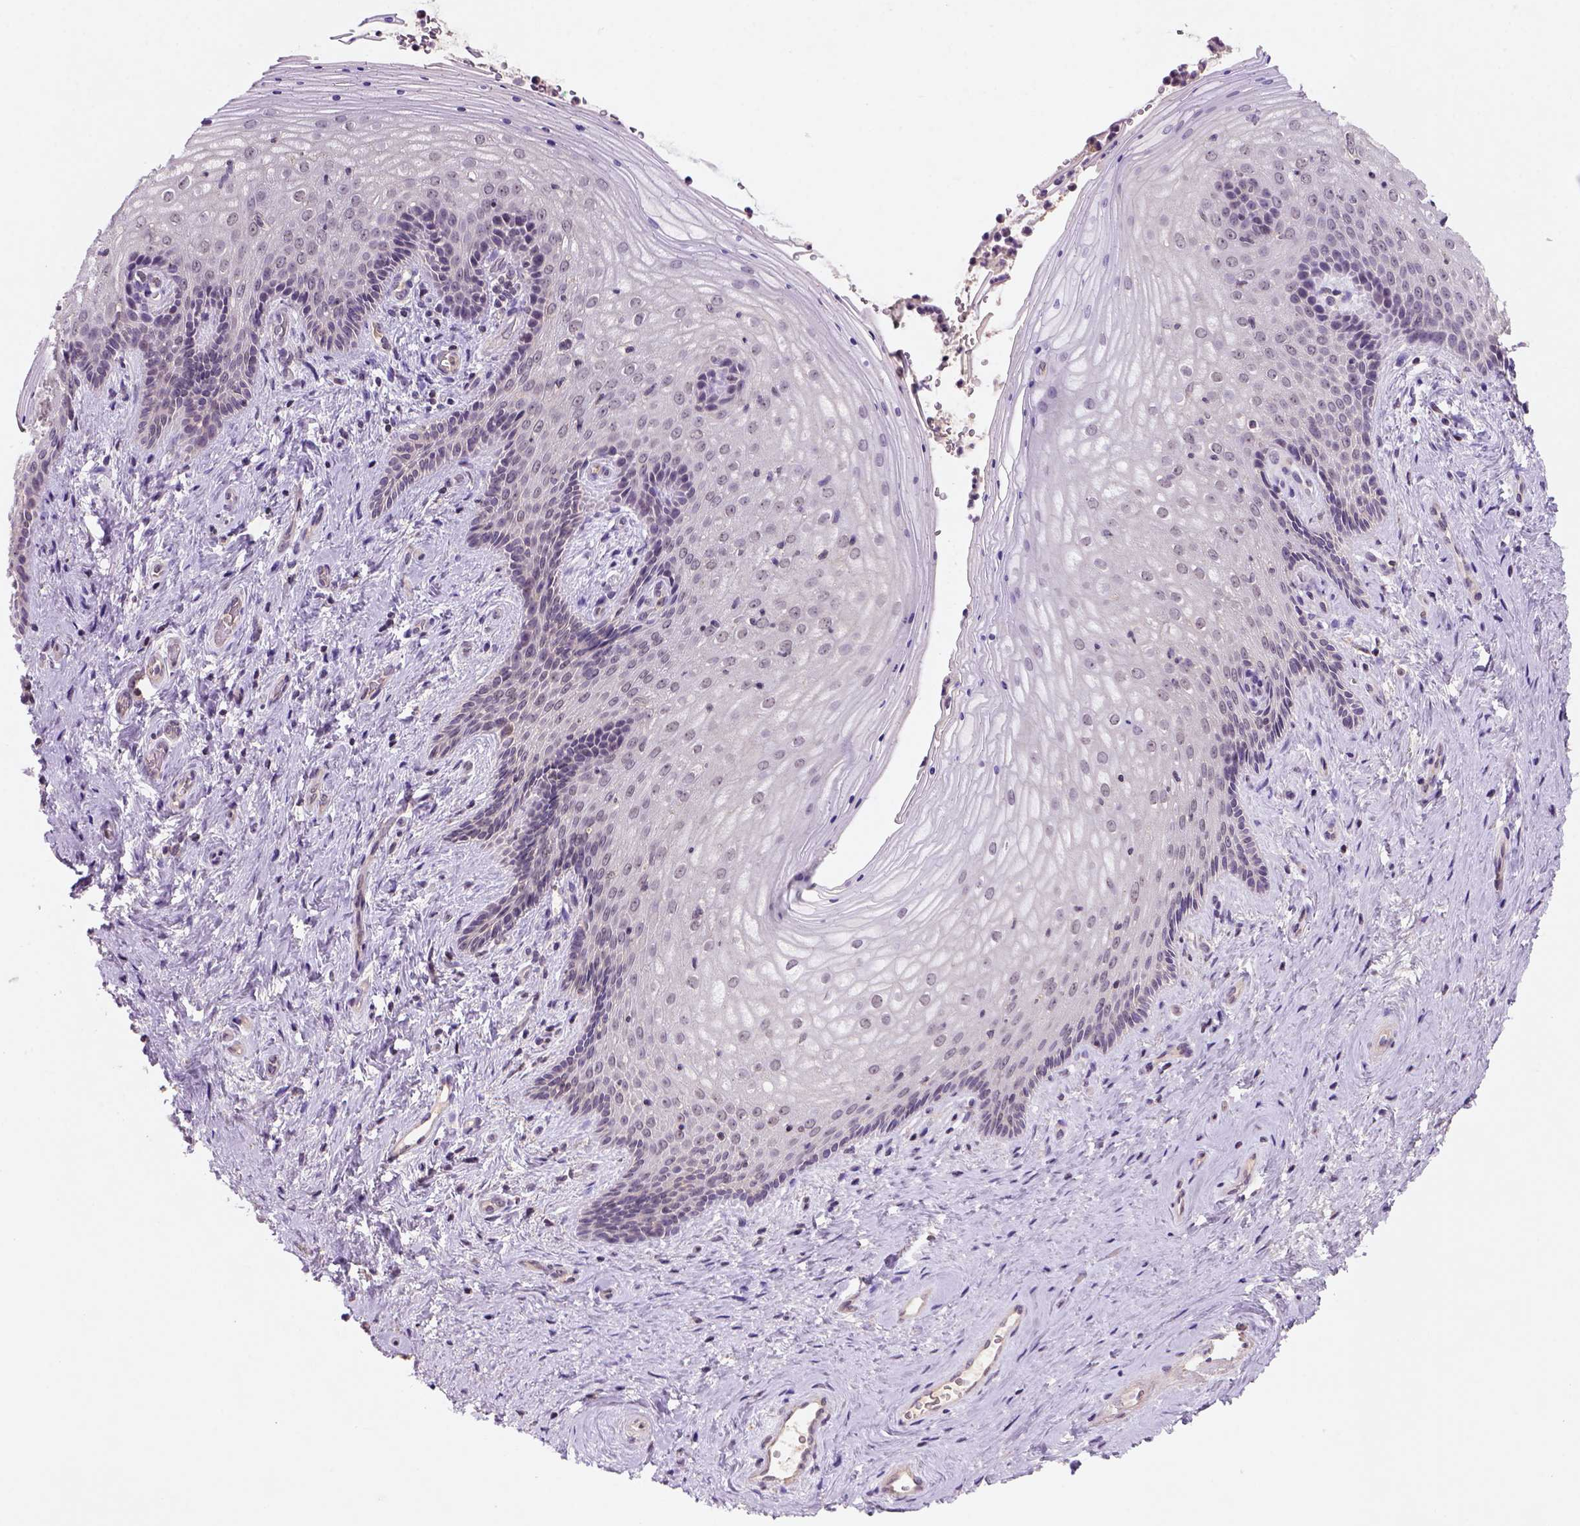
{"staining": {"intensity": "weak", "quantity": "25%-75%", "location": "nuclear"}, "tissue": "vagina", "cell_type": "Squamous epithelial cells", "image_type": "normal", "snomed": [{"axis": "morphology", "description": "Normal tissue, NOS"}, {"axis": "topography", "description": "Vagina"}], "caption": "A photomicrograph of human vagina stained for a protein demonstrates weak nuclear brown staining in squamous epithelial cells. (Brightfield microscopy of DAB IHC at high magnification).", "gene": "SCML4", "patient": {"sex": "female", "age": 45}}